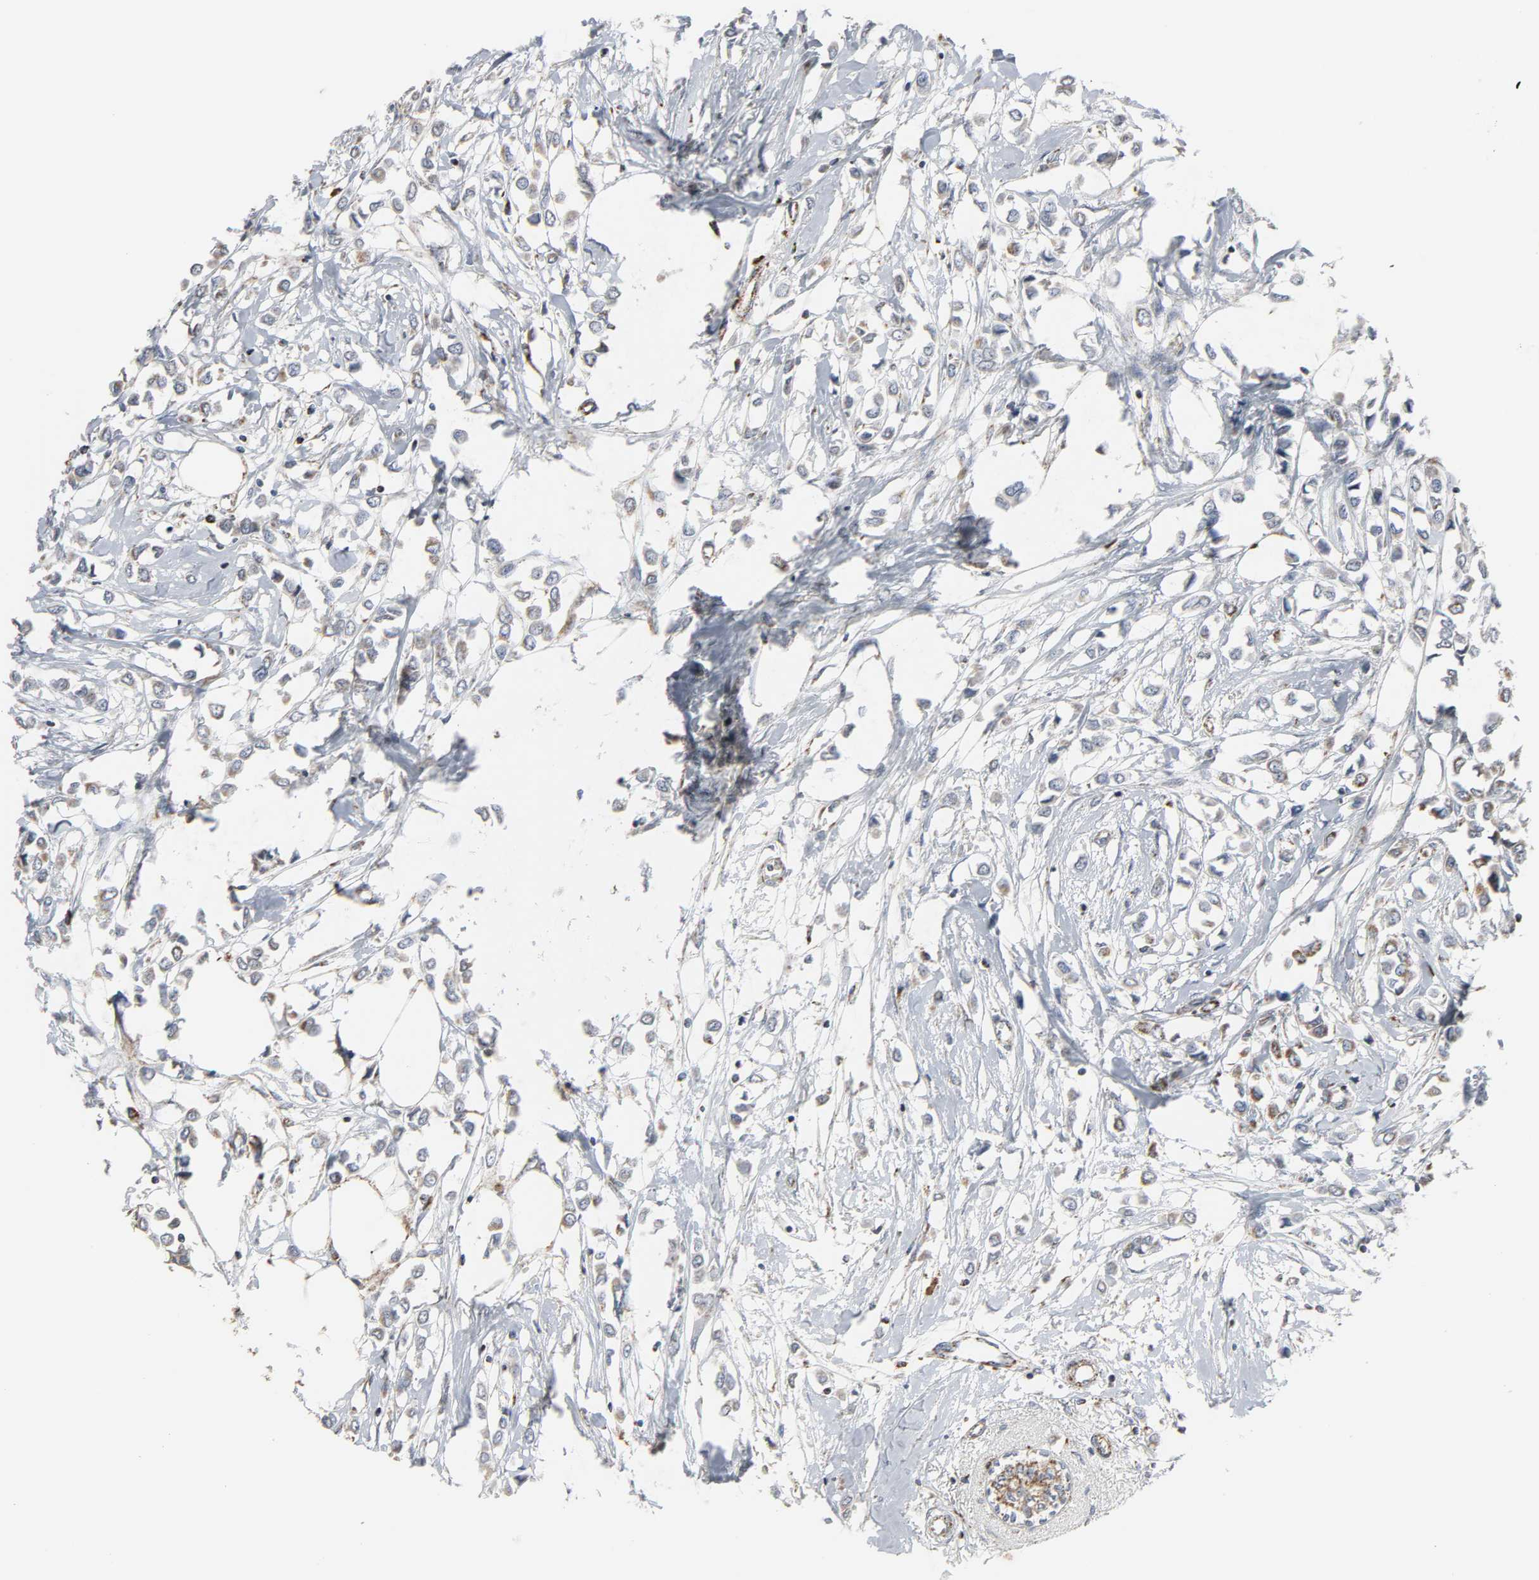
{"staining": {"intensity": "moderate", "quantity": "25%-75%", "location": "cytoplasmic/membranous"}, "tissue": "breast cancer", "cell_type": "Tumor cells", "image_type": "cancer", "snomed": [{"axis": "morphology", "description": "Lobular carcinoma"}, {"axis": "topography", "description": "Breast"}], "caption": "Breast cancer stained for a protein displays moderate cytoplasmic/membranous positivity in tumor cells.", "gene": "ACAT1", "patient": {"sex": "female", "age": 51}}